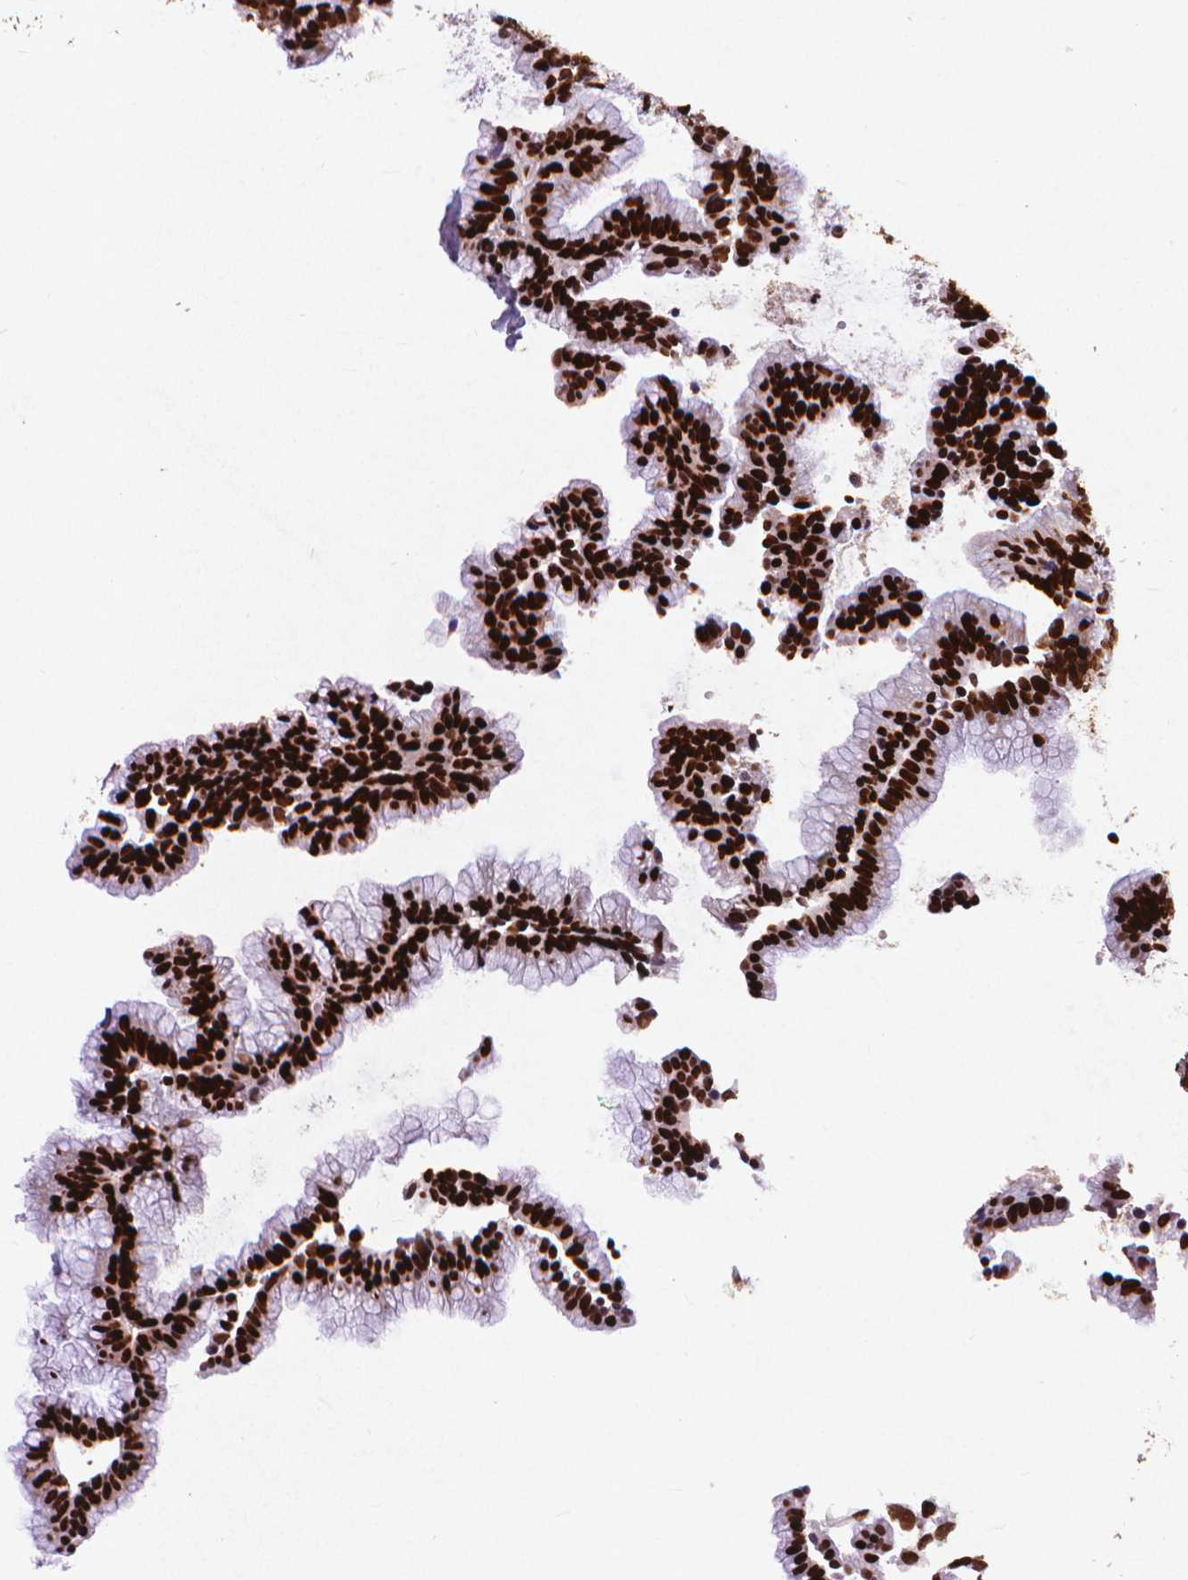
{"staining": {"intensity": "strong", "quantity": ">75%", "location": "nuclear"}, "tissue": "colorectal cancer", "cell_type": "Tumor cells", "image_type": "cancer", "snomed": [{"axis": "morphology", "description": "Adenocarcinoma, NOS"}, {"axis": "topography", "description": "Colon"}], "caption": "The immunohistochemical stain labels strong nuclear expression in tumor cells of colorectal cancer tissue.", "gene": "CITED2", "patient": {"sex": "female", "age": 78}}